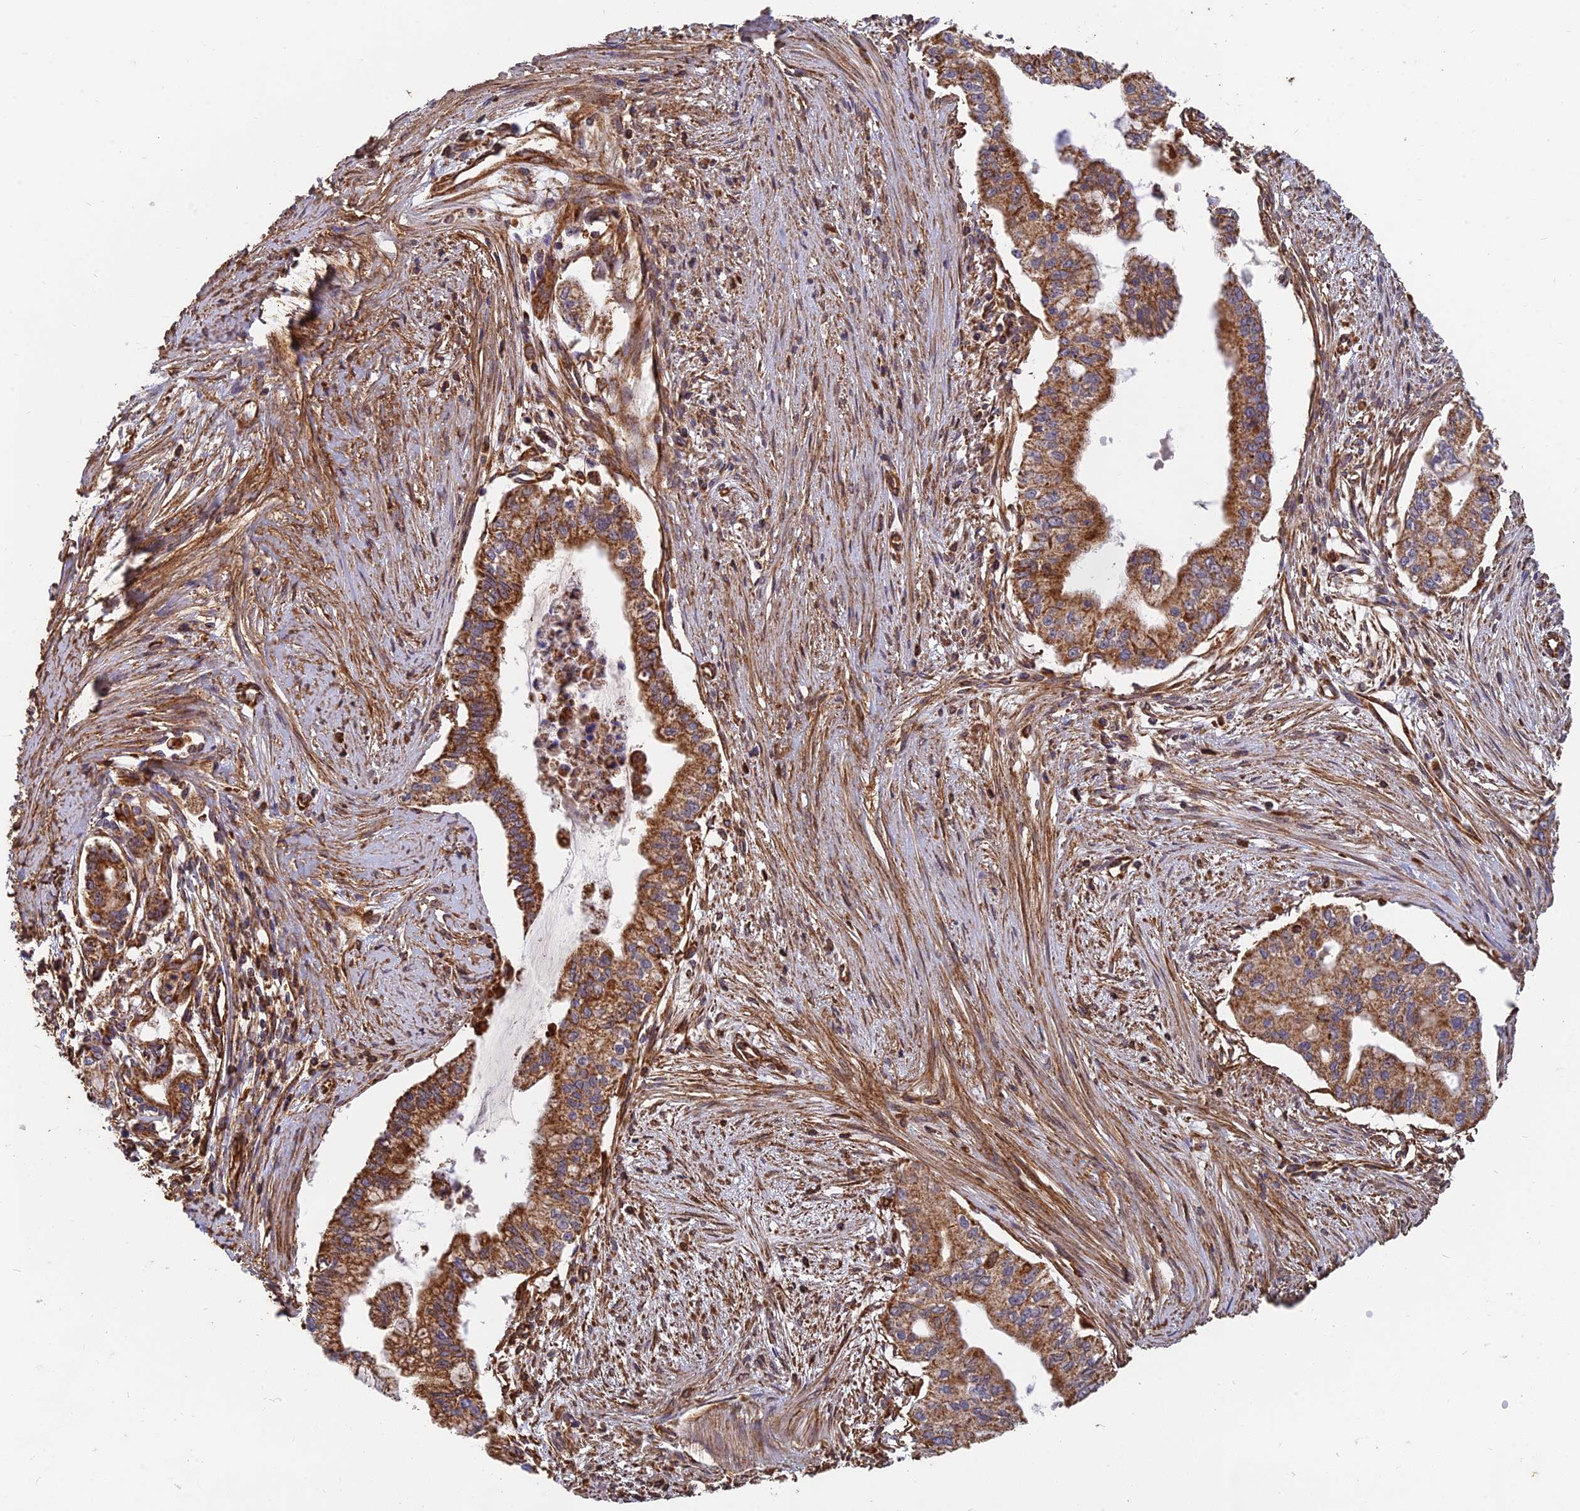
{"staining": {"intensity": "moderate", "quantity": ">75%", "location": "cytoplasmic/membranous"}, "tissue": "pancreatic cancer", "cell_type": "Tumor cells", "image_type": "cancer", "snomed": [{"axis": "morphology", "description": "Adenocarcinoma, NOS"}, {"axis": "topography", "description": "Pancreas"}], "caption": "Approximately >75% of tumor cells in human adenocarcinoma (pancreatic) reveal moderate cytoplasmic/membranous protein staining as visualized by brown immunohistochemical staining.", "gene": "DSTYK", "patient": {"sex": "male", "age": 46}}